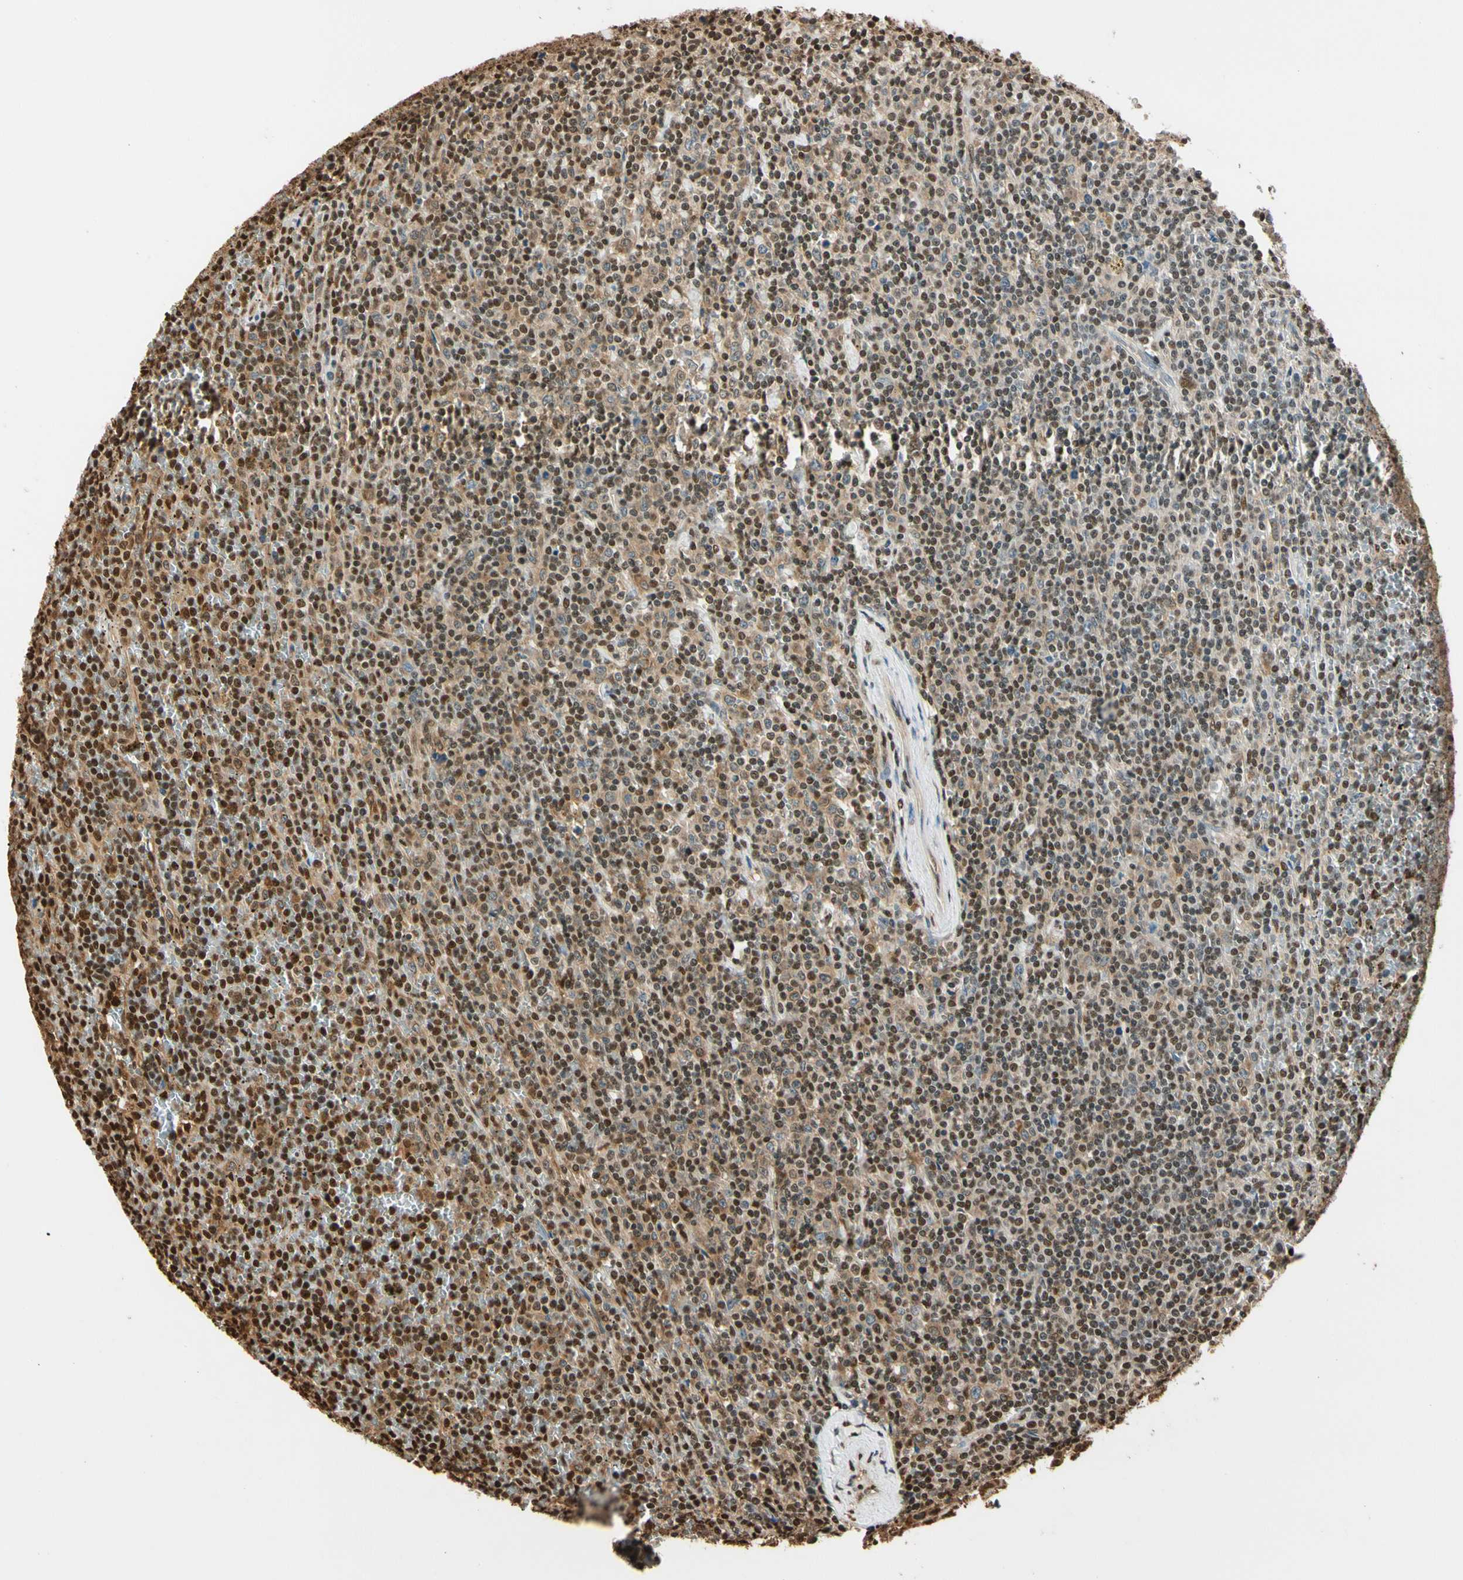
{"staining": {"intensity": "moderate", "quantity": ">75%", "location": "cytoplasmic/membranous,nuclear"}, "tissue": "lymphoma", "cell_type": "Tumor cells", "image_type": "cancer", "snomed": [{"axis": "morphology", "description": "Malignant lymphoma, non-Hodgkin's type, Low grade"}, {"axis": "topography", "description": "Spleen"}], "caption": "High-magnification brightfield microscopy of lymphoma stained with DAB (brown) and counterstained with hematoxylin (blue). tumor cells exhibit moderate cytoplasmic/membranous and nuclear staining is identified in about>75% of cells. (DAB (3,3'-diaminobenzidine) IHC with brightfield microscopy, high magnification).", "gene": "PNCK", "patient": {"sex": "female", "age": 19}}